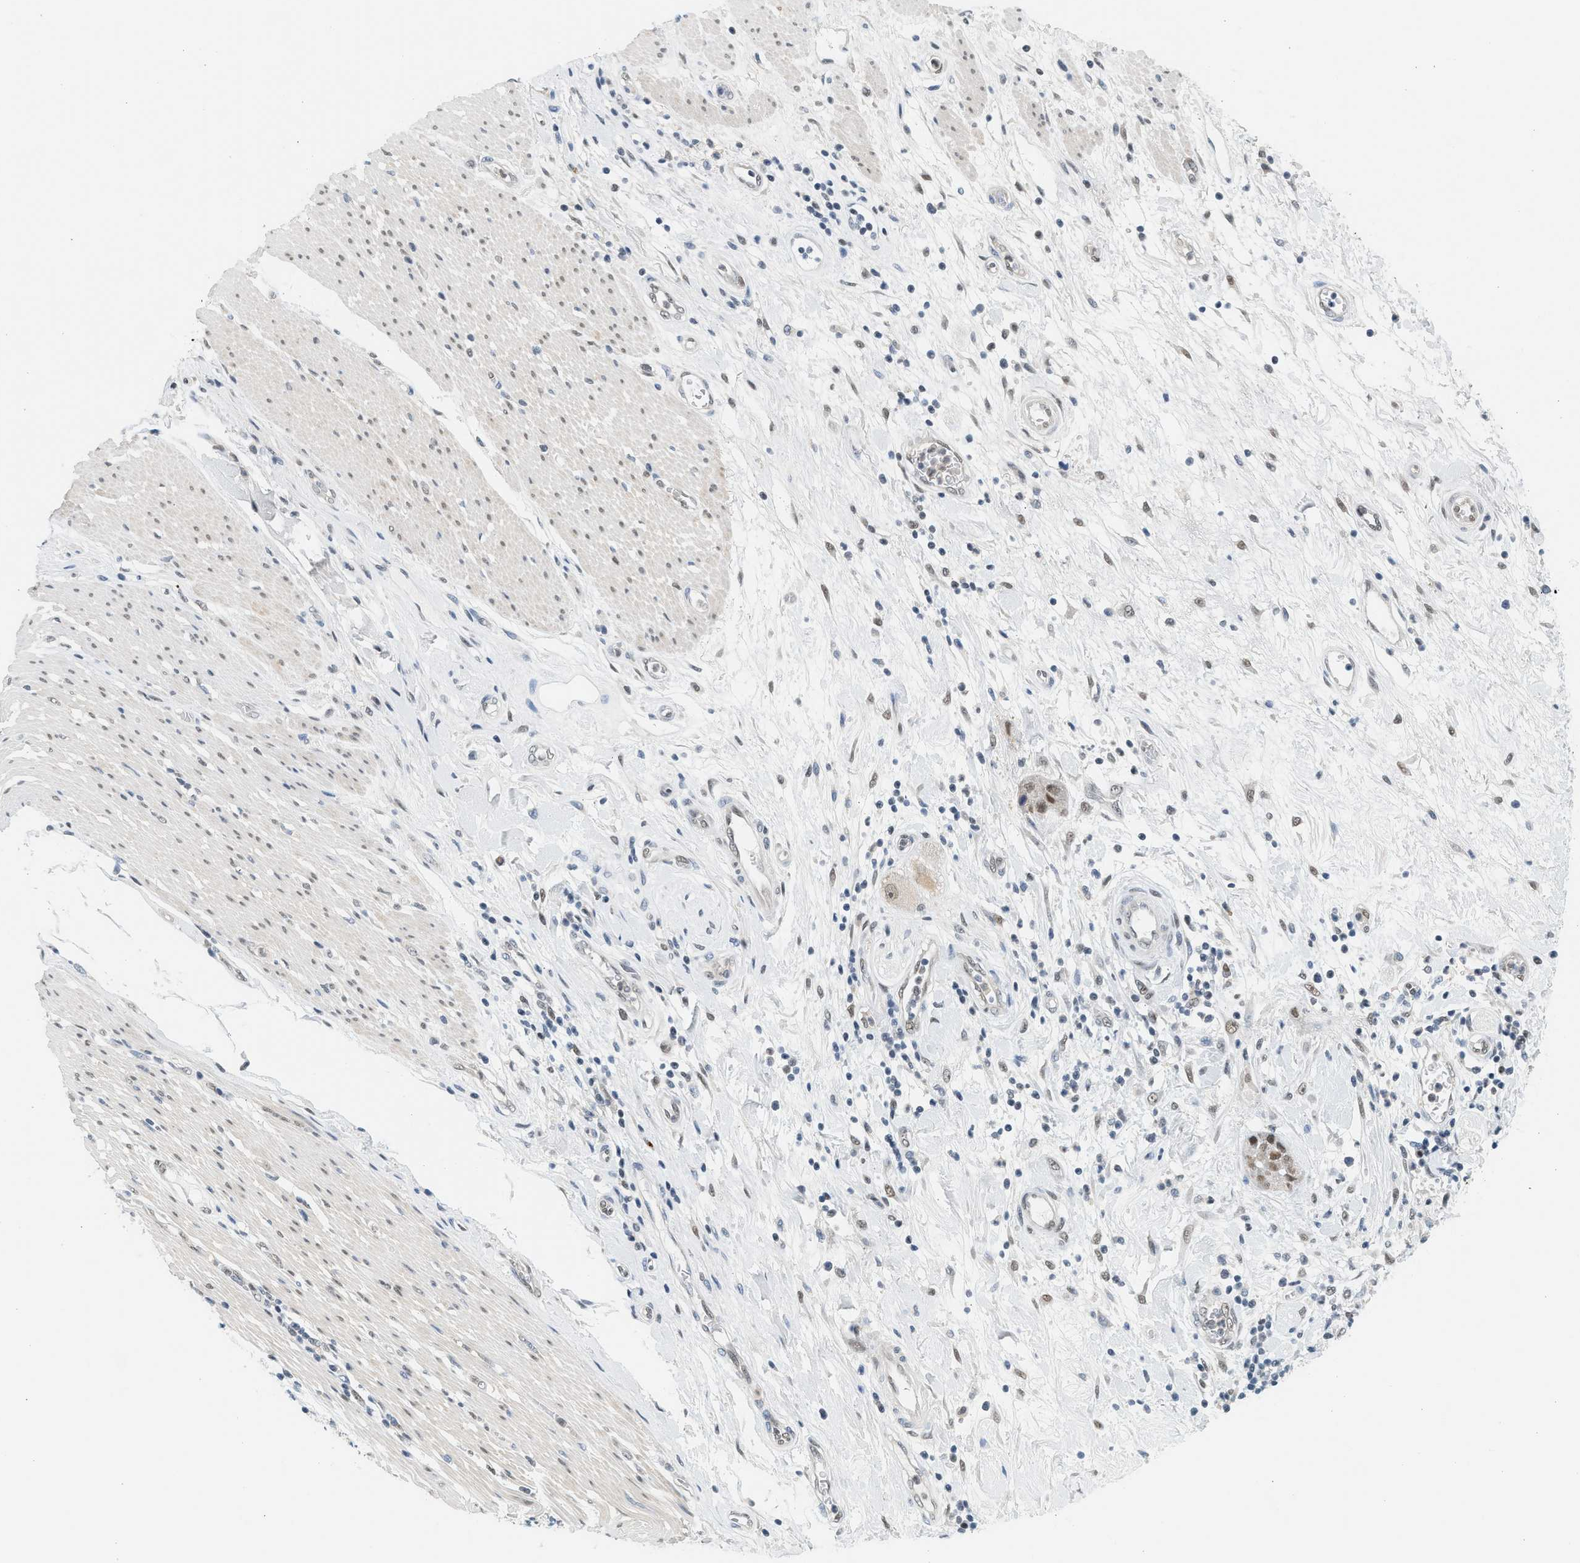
{"staining": {"intensity": "moderate", "quantity": "25%-75%", "location": "nuclear"}, "tissue": "pancreatic cancer", "cell_type": "Tumor cells", "image_type": "cancer", "snomed": [{"axis": "morphology", "description": "Adenocarcinoma, NOS"}, {"axis": "topography", "description": "Pancreas"}], "caption": "Adenocarcinoma (pancreatic) stained with a protein marker exhibits moderate staining in tumor cells.", "gene": "HIPK1", "patient": {"sex": "female", "age": 78}}